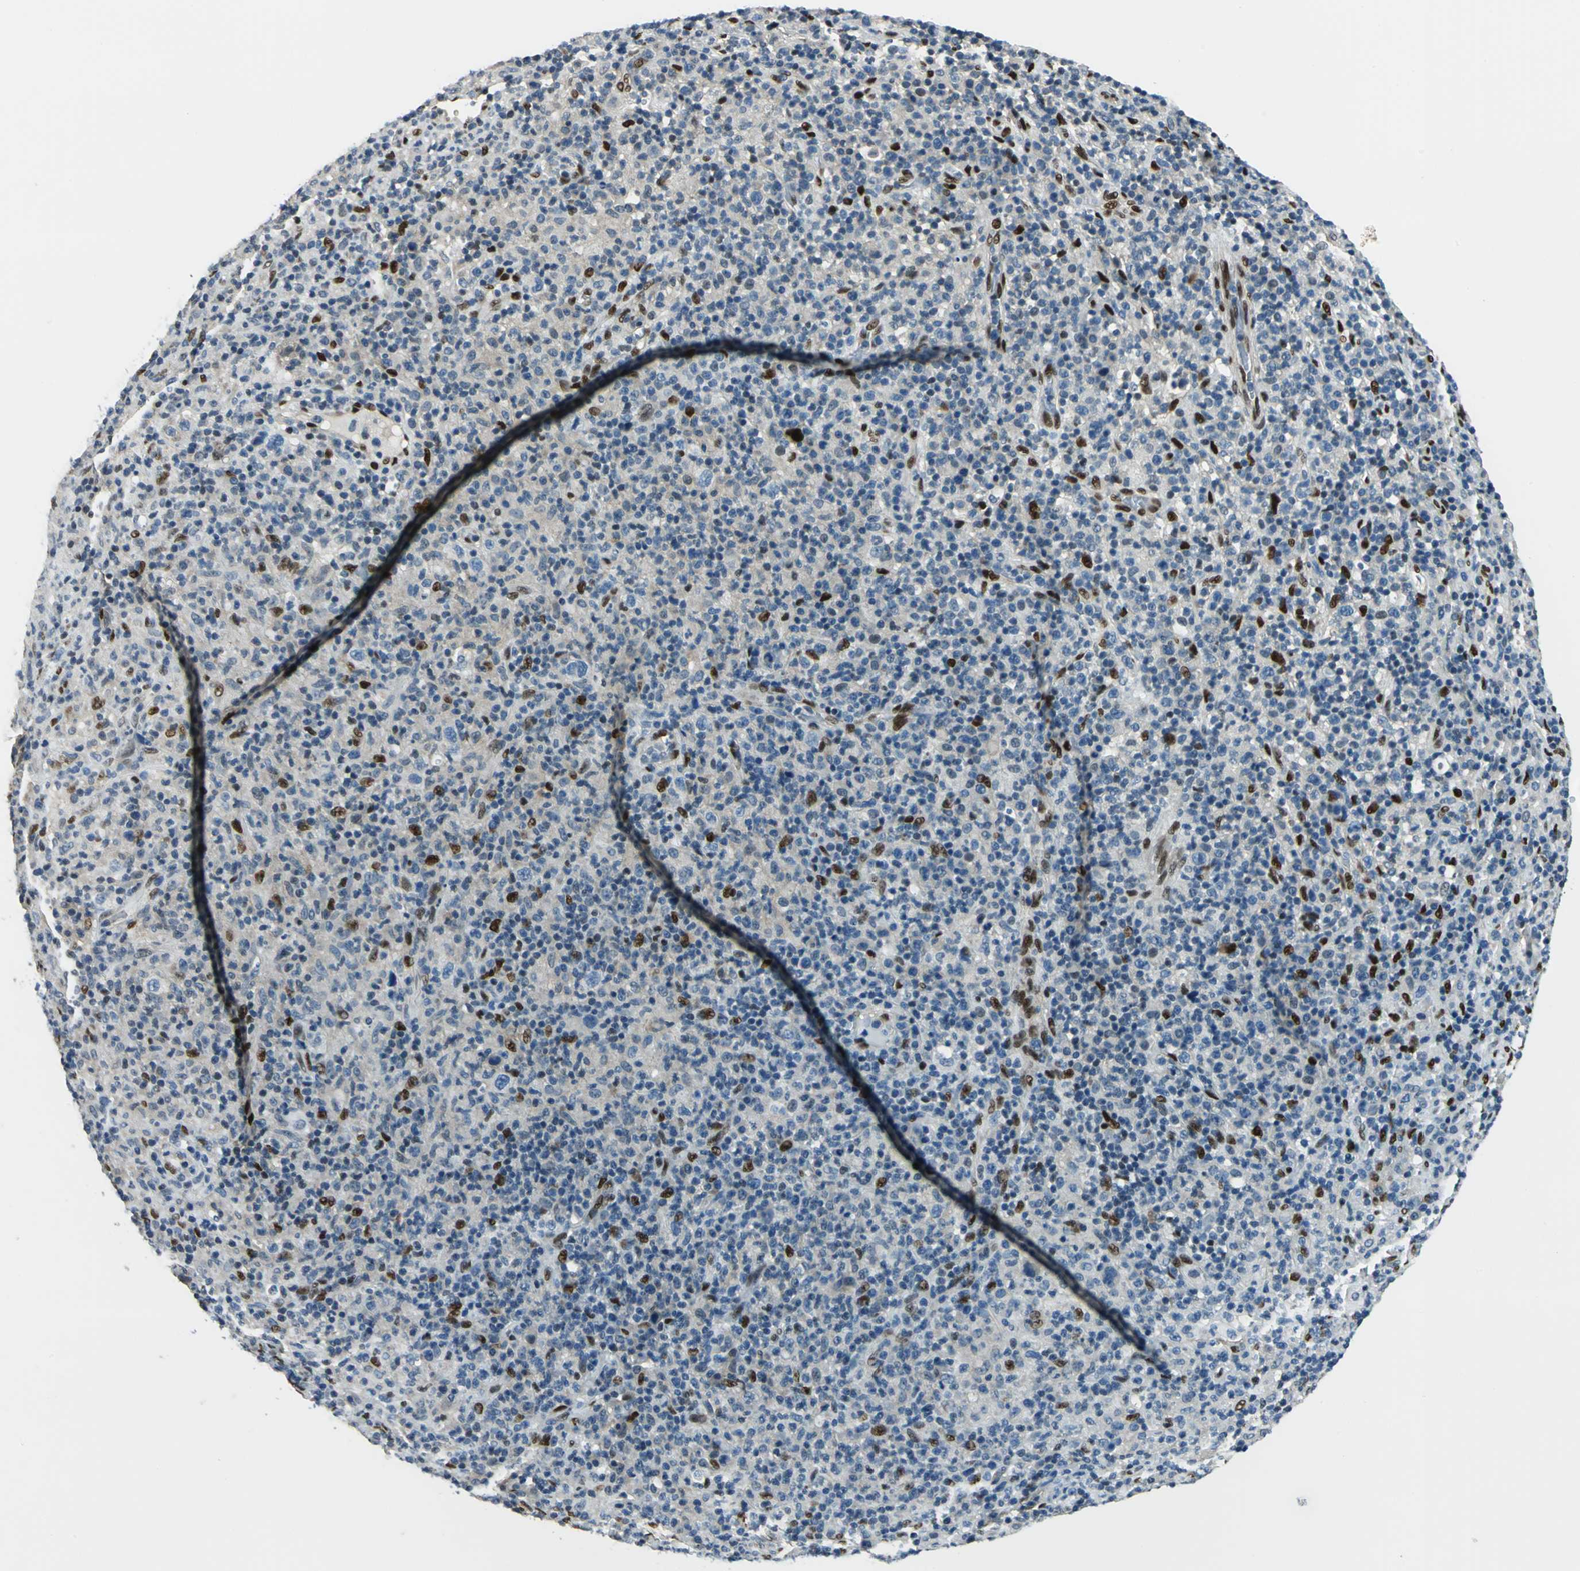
{"staining": {"intensity": "strong", "quantity": "<25%", "location": "nuclear"}, "tissue": "lymphoma", "cell_type": "Tumor cells", "image_type": "cancer", "snomed": [{"axis": "morphology", "description": "Hodgkin's disease, NOS"}, {"axis": "topography", "description": "Lymph node"}], "caption": "This photomicrograph shows IHC staining of human Hodgkin's disease, with medium strong nuclear expression in approximately <25% of tumor cells.", "gene": "NFIA", "patient": {"sex": "male", "age": 65}}